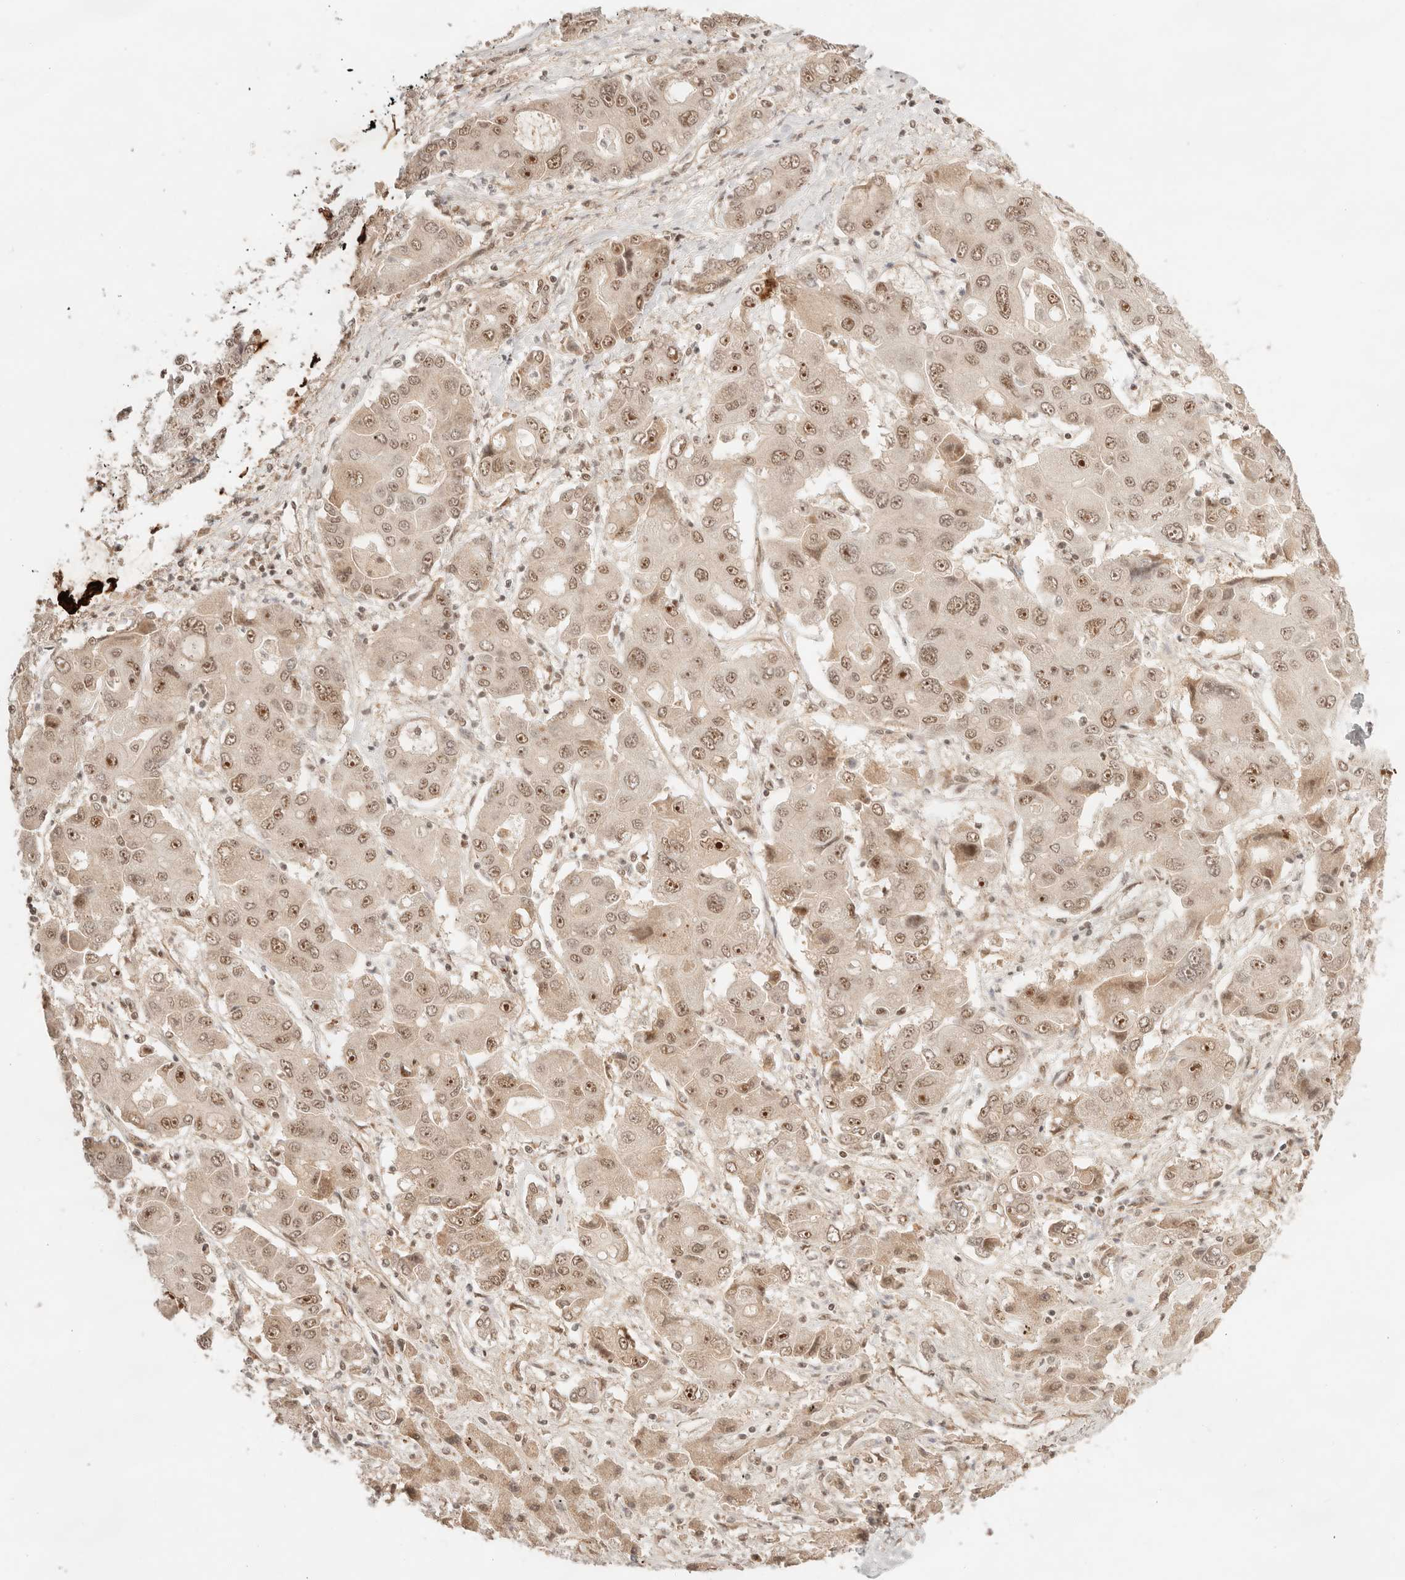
{"staining": {"intensity": "moderate", "quantity": ">75%", "location": "nuclear"}, "tissue": "liver cancer", "cell_type": "Tumor cells", "image_type": "cancer", "snomed": [{"axis": "morphology", "description": "Cholangiocarcinoma"}, {"axis": "topography", "description": "Liver"}], "caption": "A high-resolution image shows immunohistochemistry staining of liver cancer (cholangiocarcinoma), which exhibits moderate nuclear staining in about >75% of tumor cells.", "gene": "GTF2E2", "patient": {"sex": "male", "age": 67}}